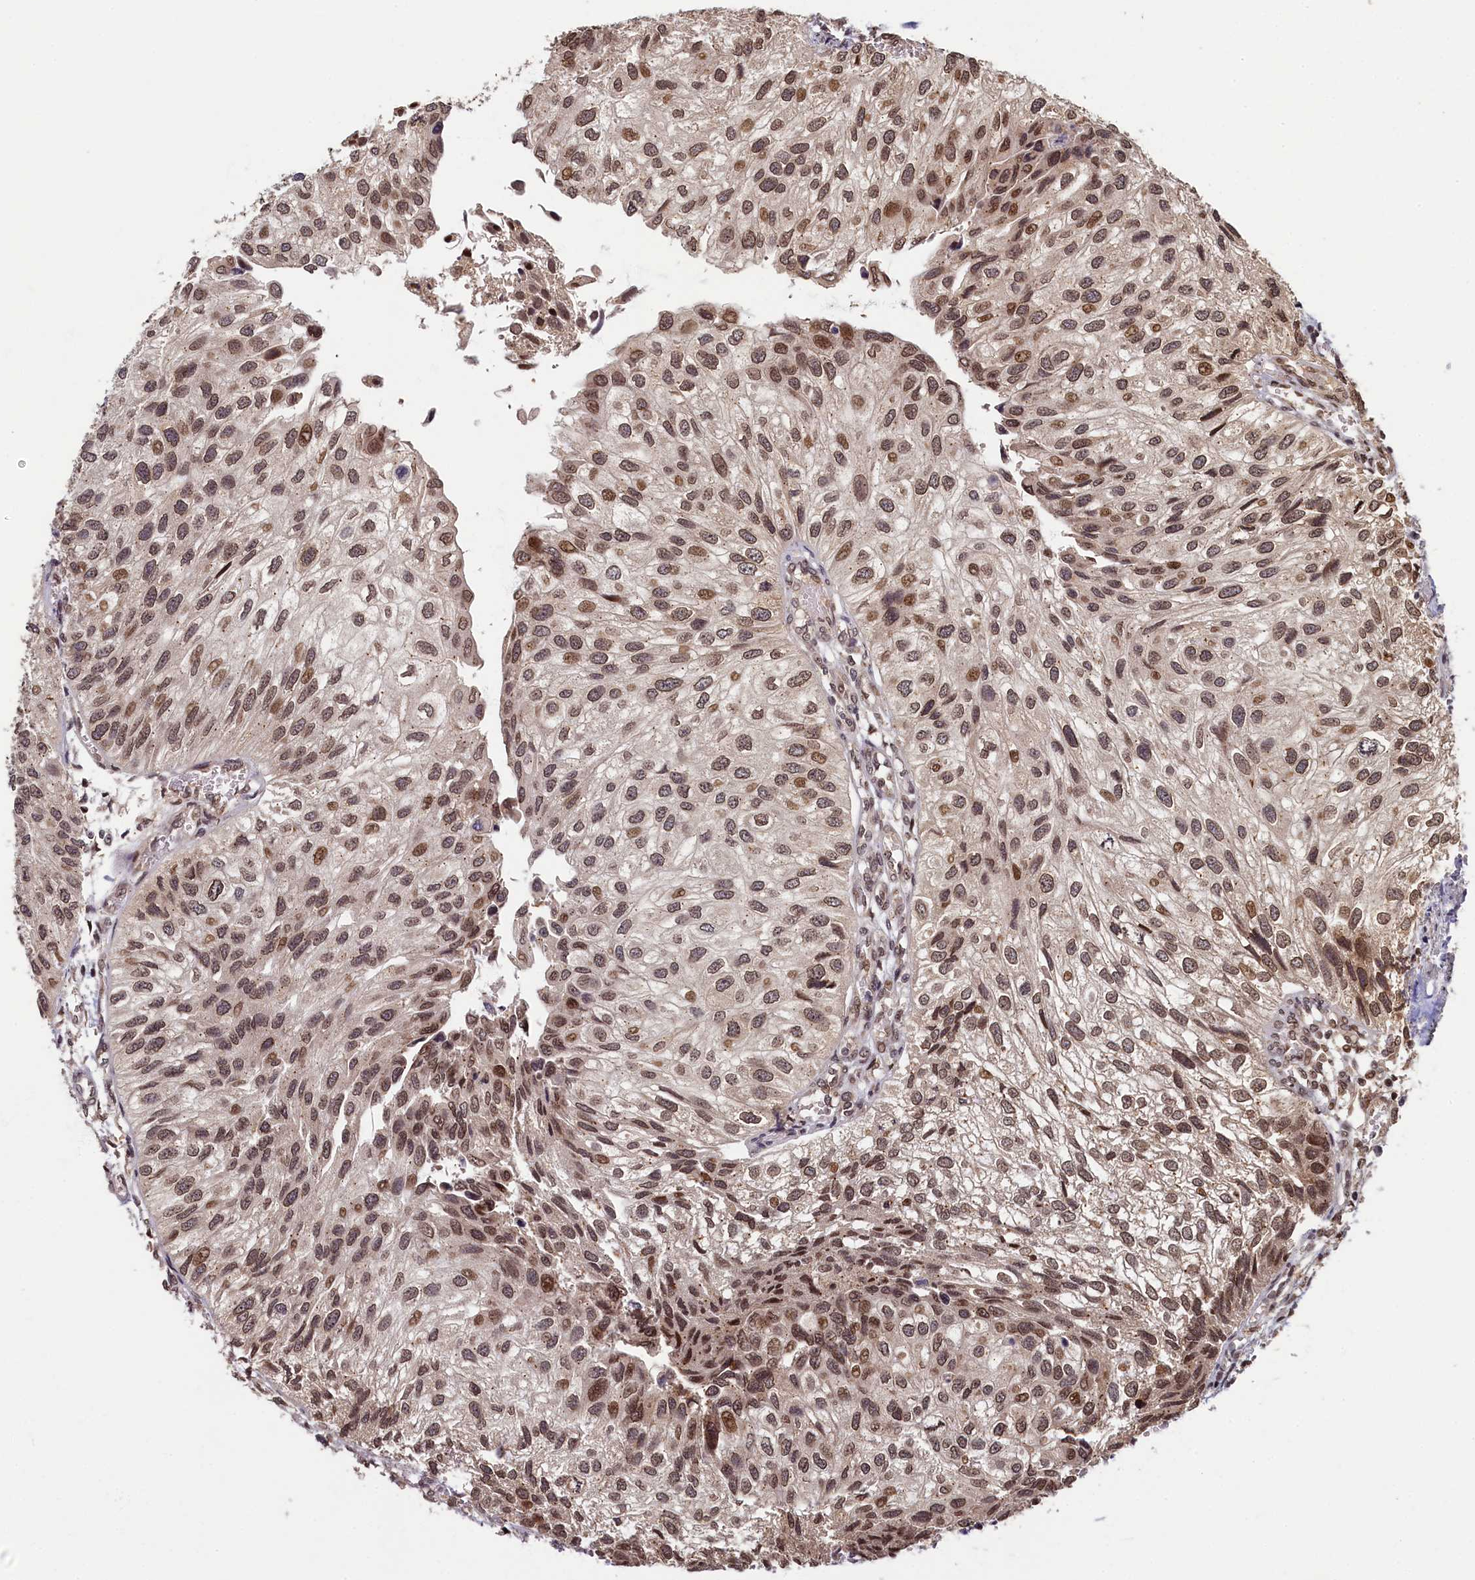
{"staining": {"intensity": "moderate", "quantity": ">75%", "location": "nuclear"}, "tissue": "urothelial cancer", "cell_type": "Tumor cells", "image_type": "cancer", "snomed": [{"axis": "morphology", "description": "Urothelial carcinoma, Low grade"}, {"axis": "topography", "description": "Urinary bladder"}], "caption": "Moderate nuclear staining for a protein is identified in approximately >75% of tumor cells of urothelial cancer using IHC.", "gene": "CKAP2L", "patient": {"sex": "female", "age": 89}}